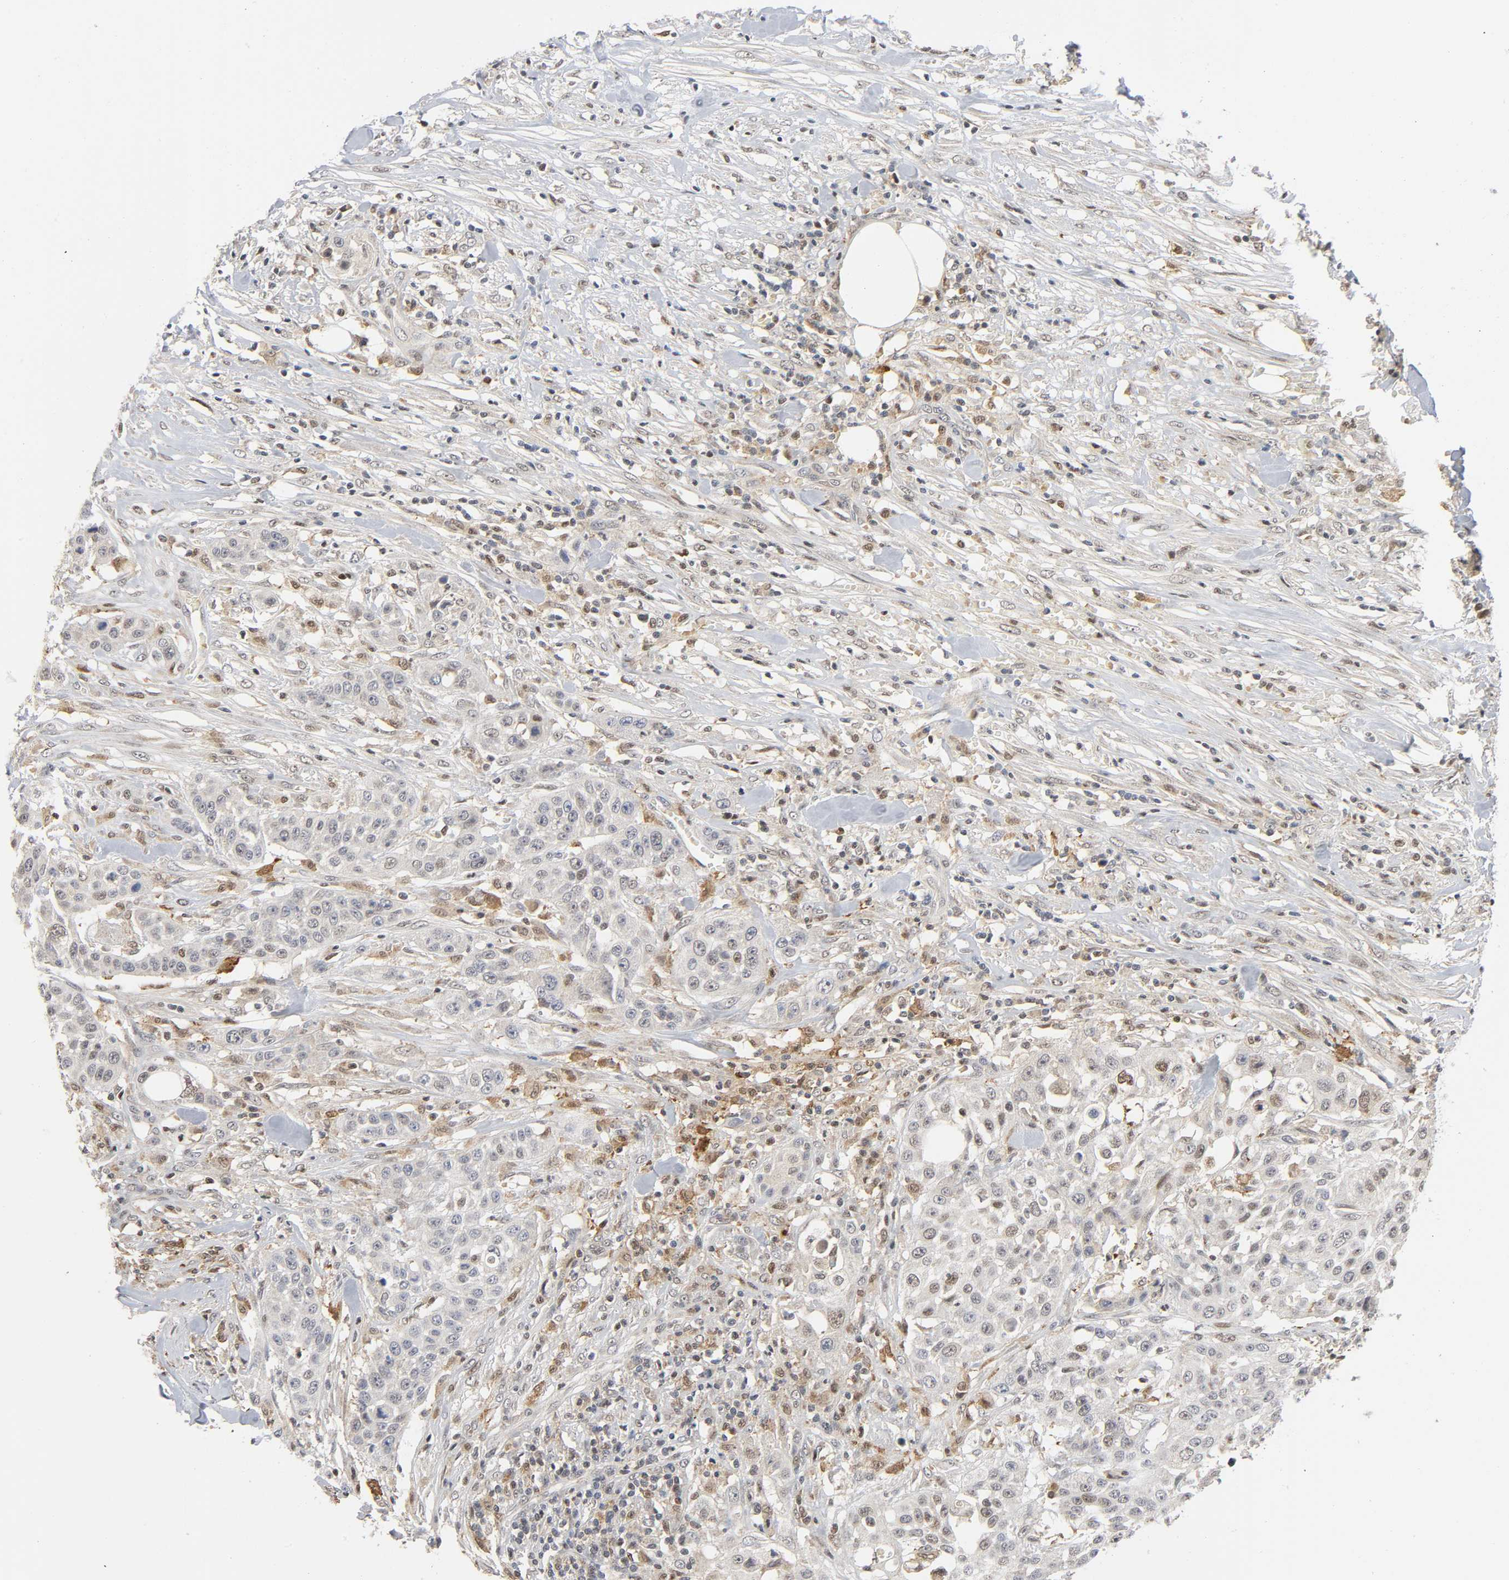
{"staining": {"intensity": "negative", "quantity": "none", "location": "none"}, "tissue": "urothelial cancer", "cell_type": "Tumor cells", "image_type": "cancer", "snomed": [{"axis": "morphology", "description": "Urothelial carcinoma, High grade"}, {"axis": "topography", "description": "Urinary bladder"}], "caption": "Immunohistochemistry of human urothelial carcinoma (high-grade) displays no staining in tumor cells.", "gene": "KAT2B", "patient": {"sex": "male", "age": 74}}